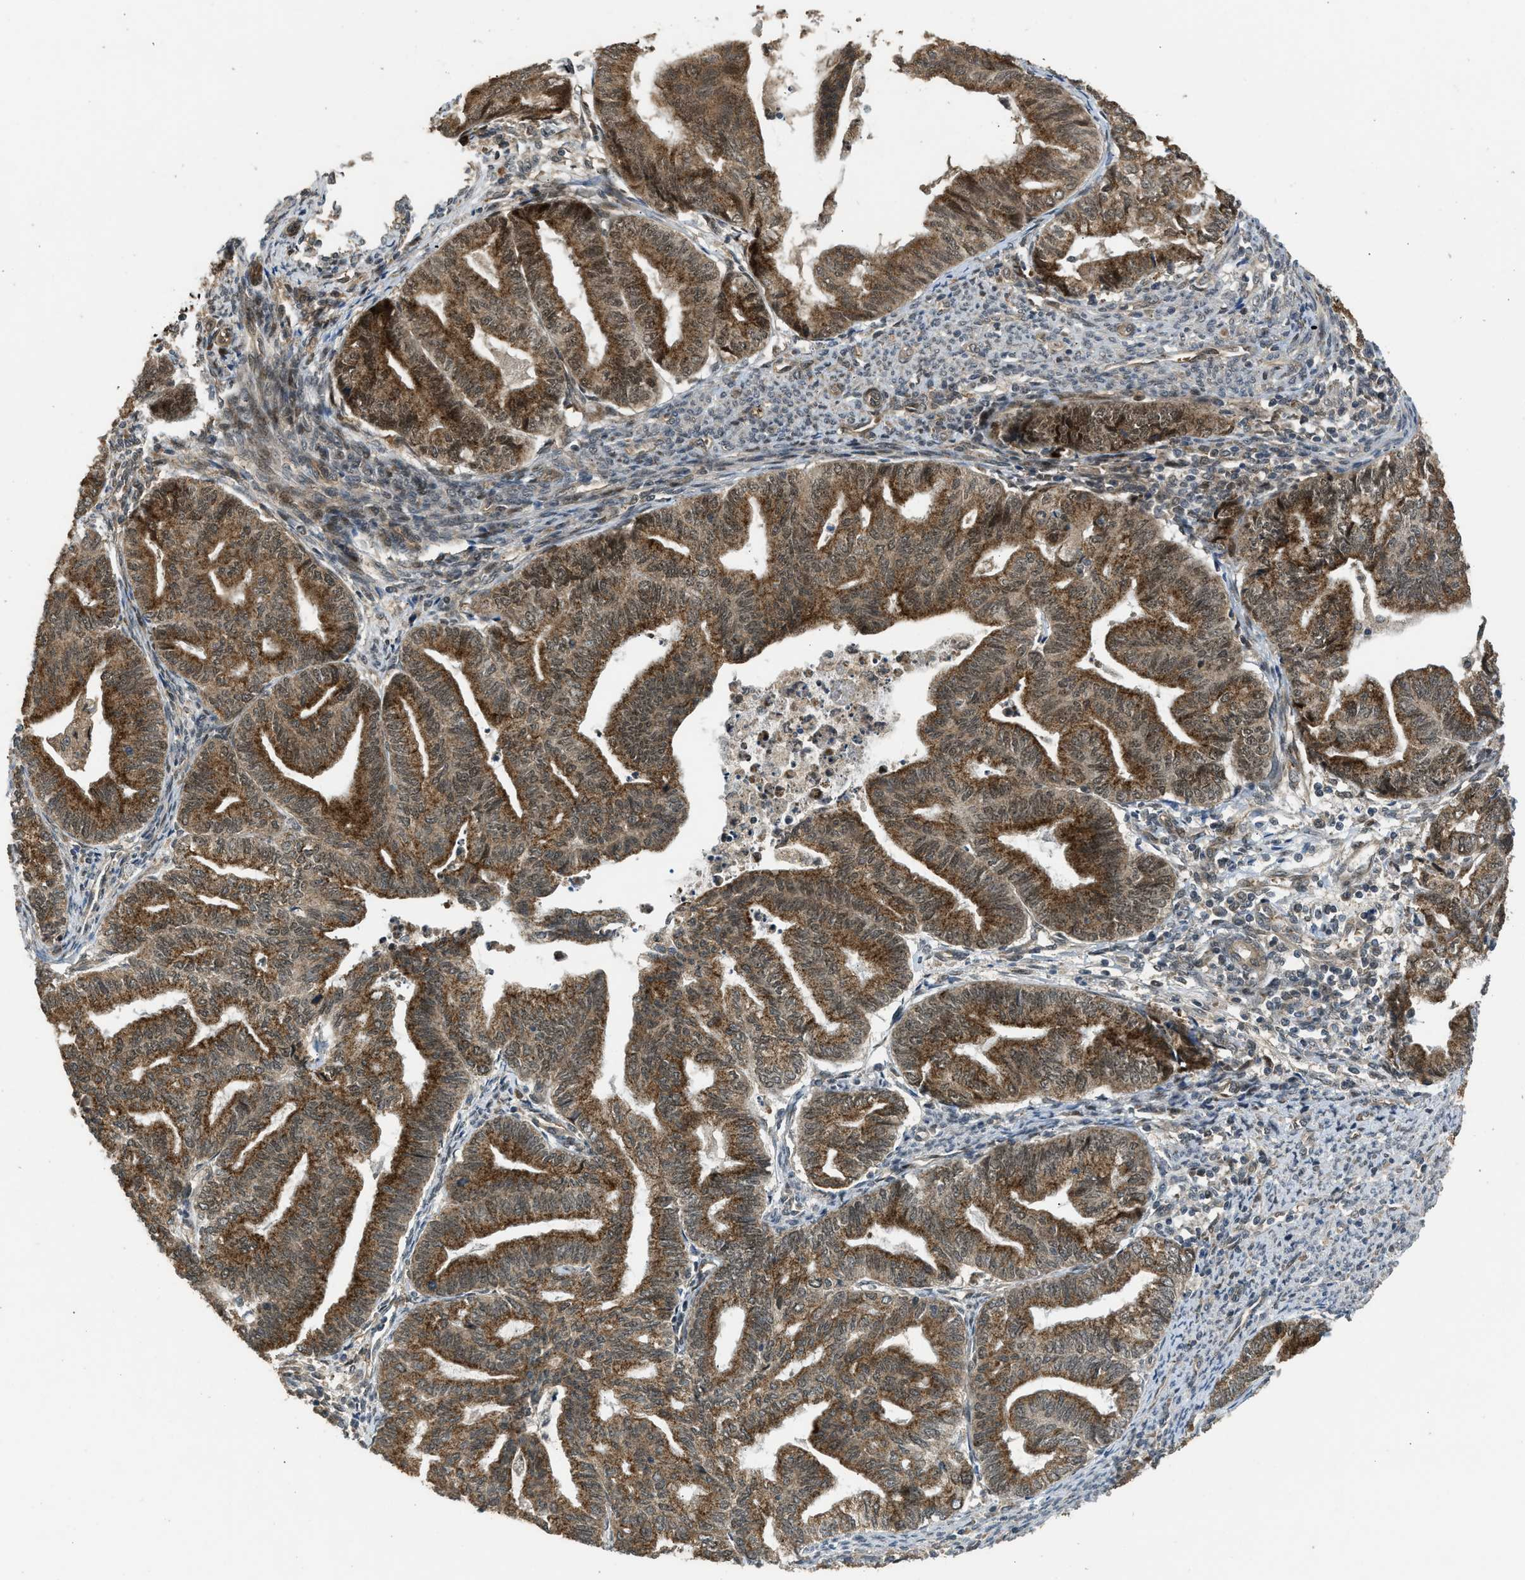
{"staining": {"intensity": "strong", "quantity": ">75%", "location": "cytoplasmic/membranous"}, "tissue": "endometrial cancer", "cell_type": "Tumor cells", "image_type": "cancer", "snomed": [{"axis": "morphology", "description": "Adenocarcinoma, NOS"}, {"axis": "topography", "description": "Endometrium"}], "caption": "Human endometrial cancer stained for a protein (brown) exhibits strong cytoplasmic/membranous positive expression in approximately >75% of tumor cells.", "gene": "GET1", "patient": {"sex": "female", "age": 79}}